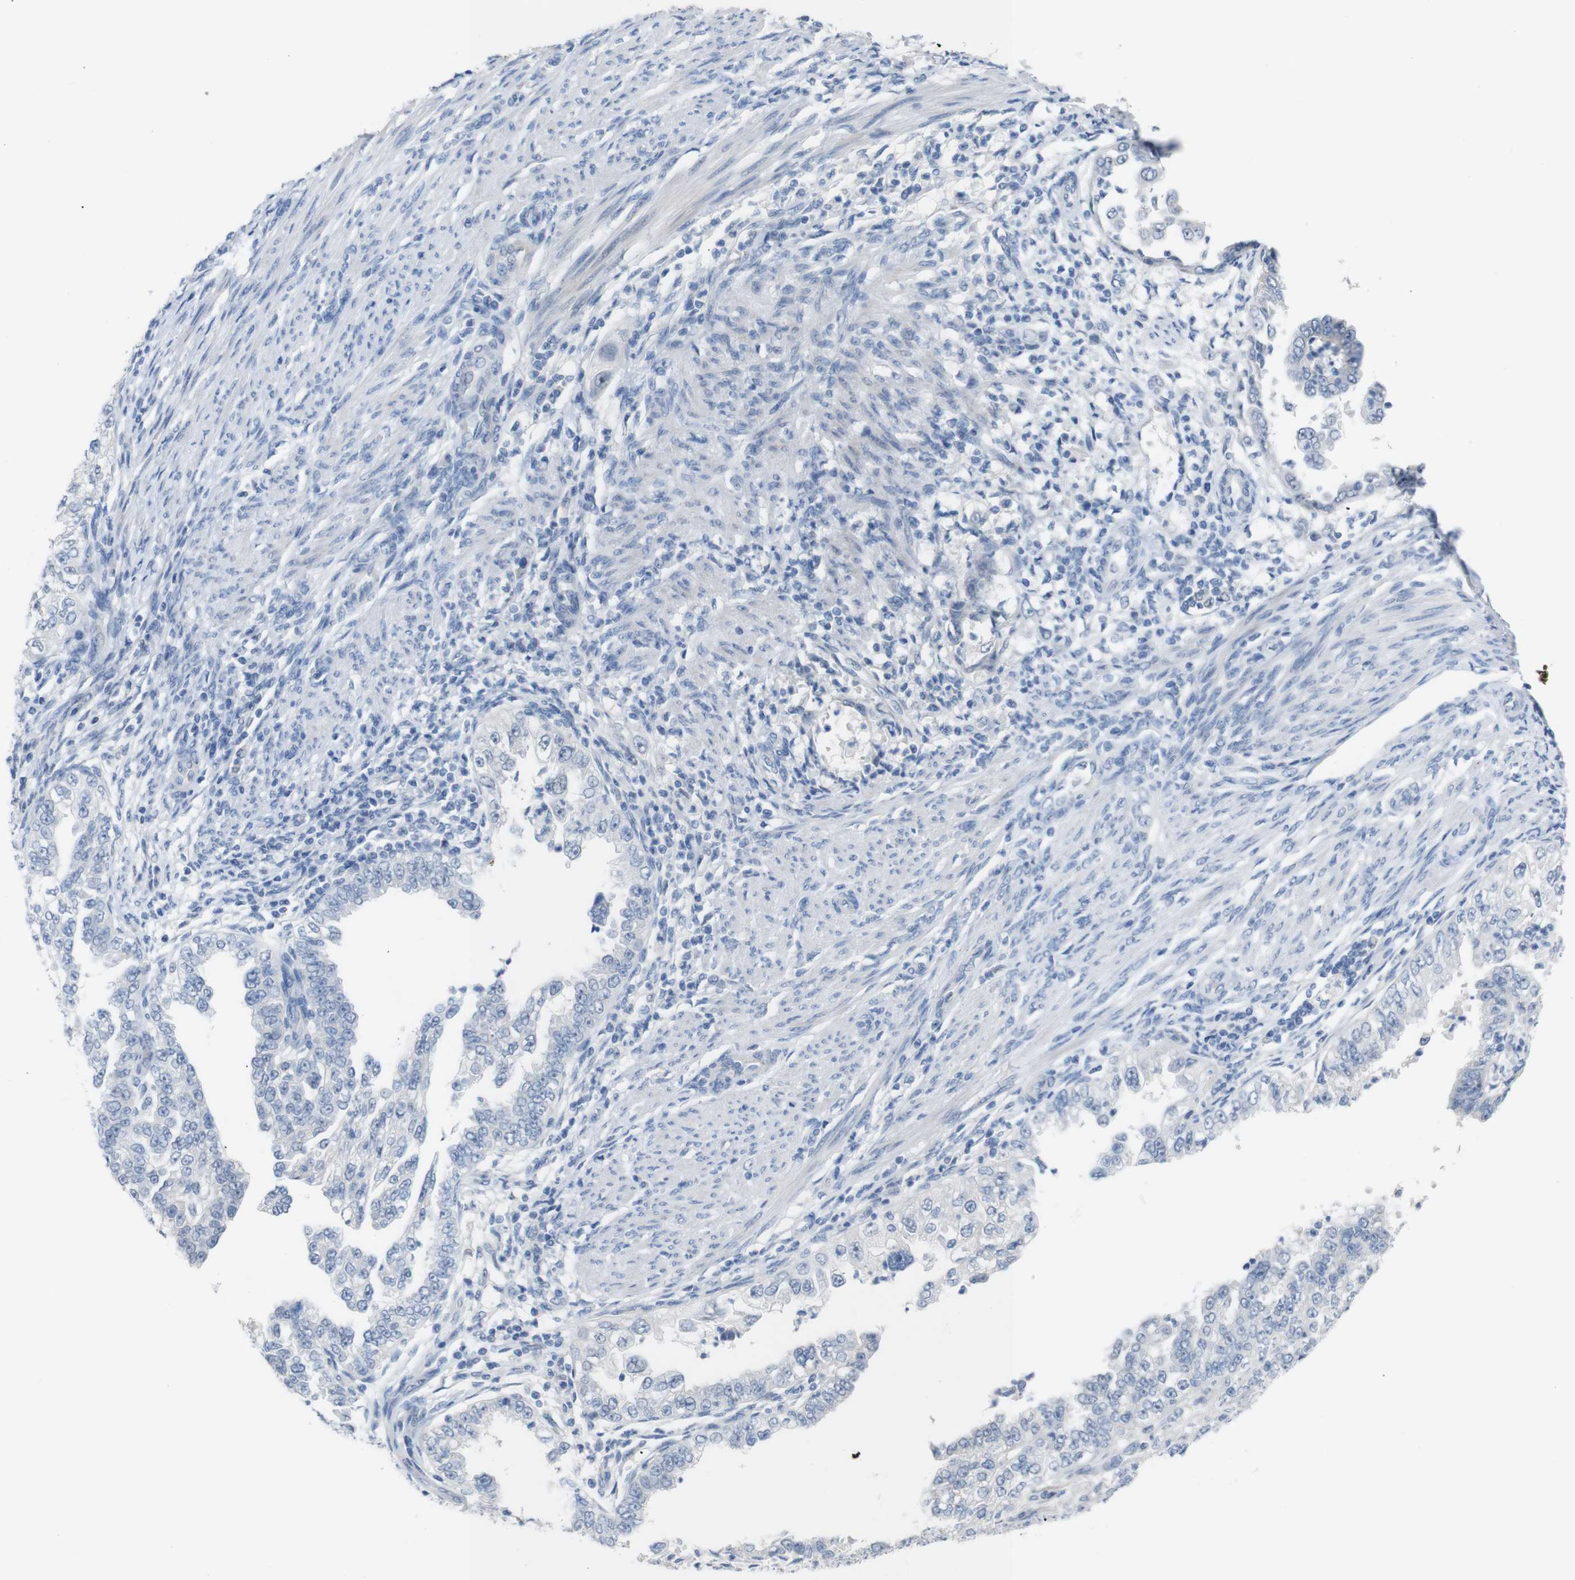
{"staining": {"intensity": "negative", "quantity": "none", "location": "none"}, "tissue": "endometrial cancer", "cell_type": "Tumor cells", "image_type": "cancer", "snomed": [{"axis": "morphology", "description": "Adenocarcinoma, NOS"}, {"axis": "topography", "description": "Endometrium"}], "caption": "DAB (3,3'-diaminobenzidine) immunohistochemical staining of human adenocarcinoma (endometrial) displays no significant staining in tumor cells. Nuclei are stained in blue.", "gene": "CHRM5", "patient": {"sex": "female", "age": 85}}